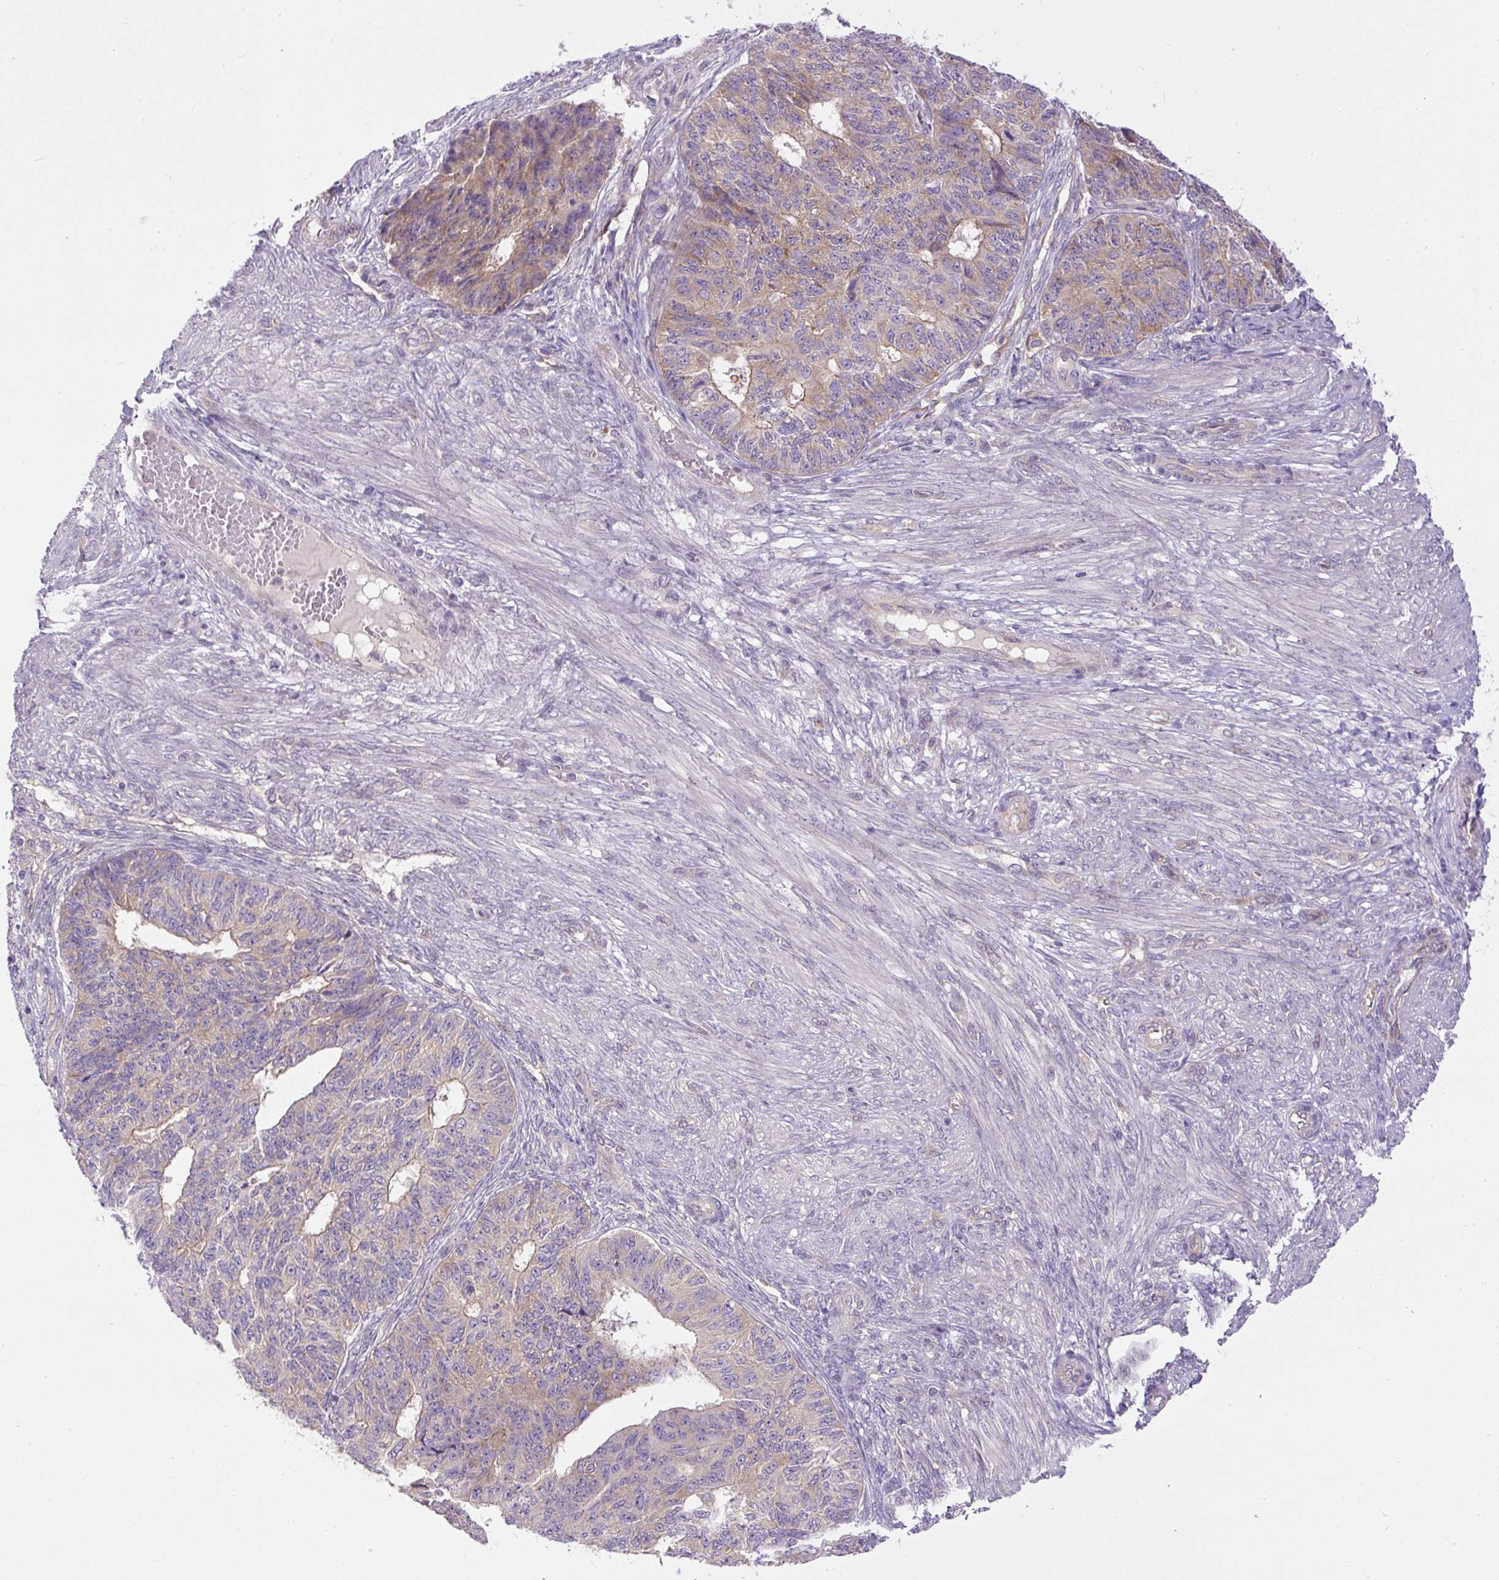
{"staining": {"intensity": "weak", "quantity": ">75%", "location": "cytoplasmic/membranous"}, "tissue": "endometrial cancer", "cell_type": "Tumor cells", "image_type": "cancer", "snomed": [{"axis": "morphology", "description": "Adenocarcinoma, NOS"}, {"axis": "topography", "description": "Endometrium"}], "caption": "There is low levels of weak cytoplasmic/membranous expression in tumor cells of adenocarcinoma (endometrial), as demonstrated by immunohistochemical staining (brown color).", "gene": "DAPK1", "patient": {"sex": "female", "age": 32}}